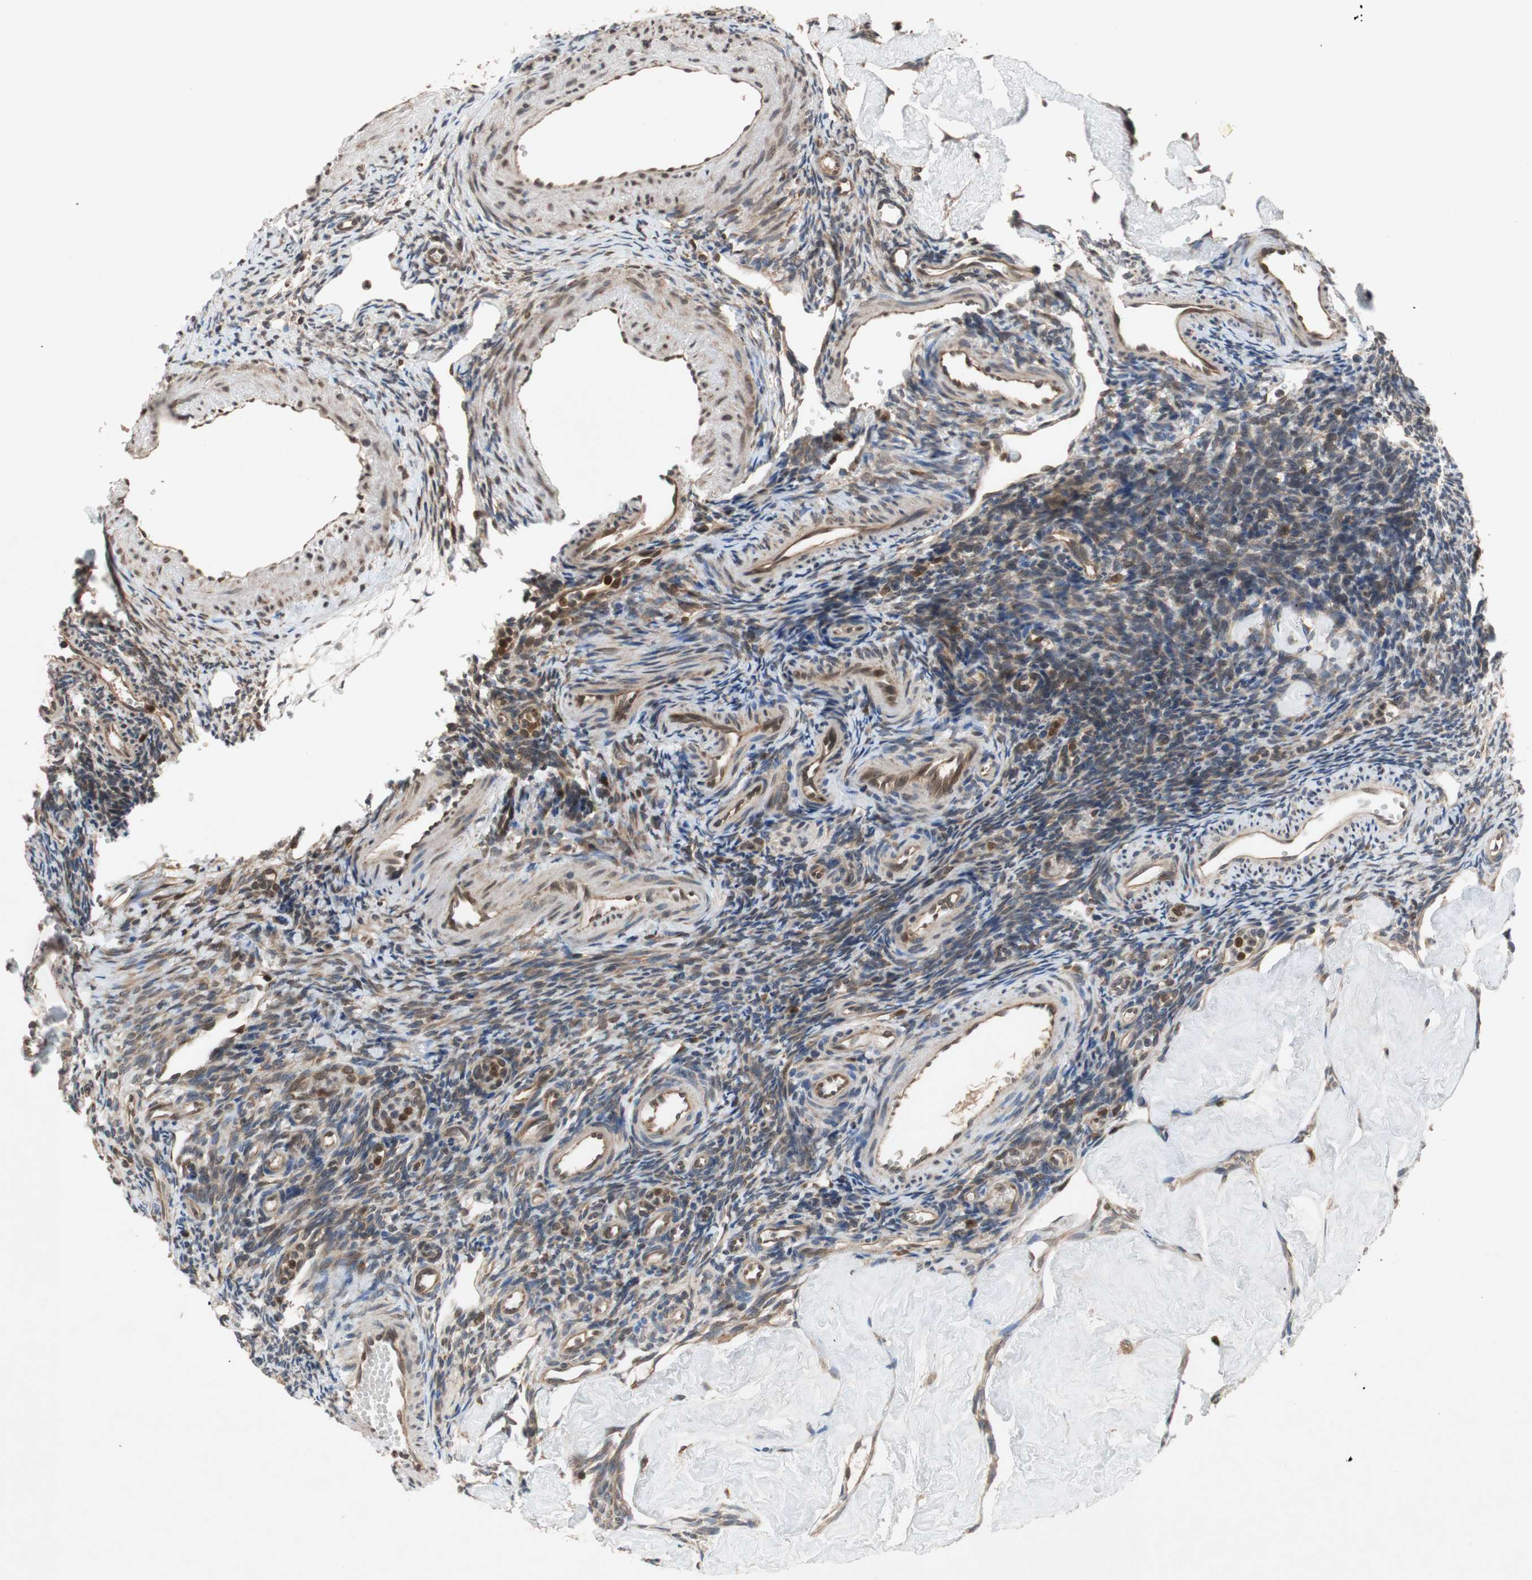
{"staining": {"intensity": "weak", "quantity": "25%-75%", "location": "cytoplasmic/membranous"}, "tissue": "ovary", "cell_type": "Ovarian stroma cells", "image_type": "normal", "snomed": [{"axis": "morphology", "description": "Normal tissue, NOS"}, {"axis": "topography", "description": "Ovary"}], "caption": "Weak cytoplasmic/membranous positivity for a protein is present in about 25%-75% of ovarian stroma cells of benign ovary using immunohistochemistry.", "gene": "AUP1", "patient": {"sex": "female", "age": 33}}